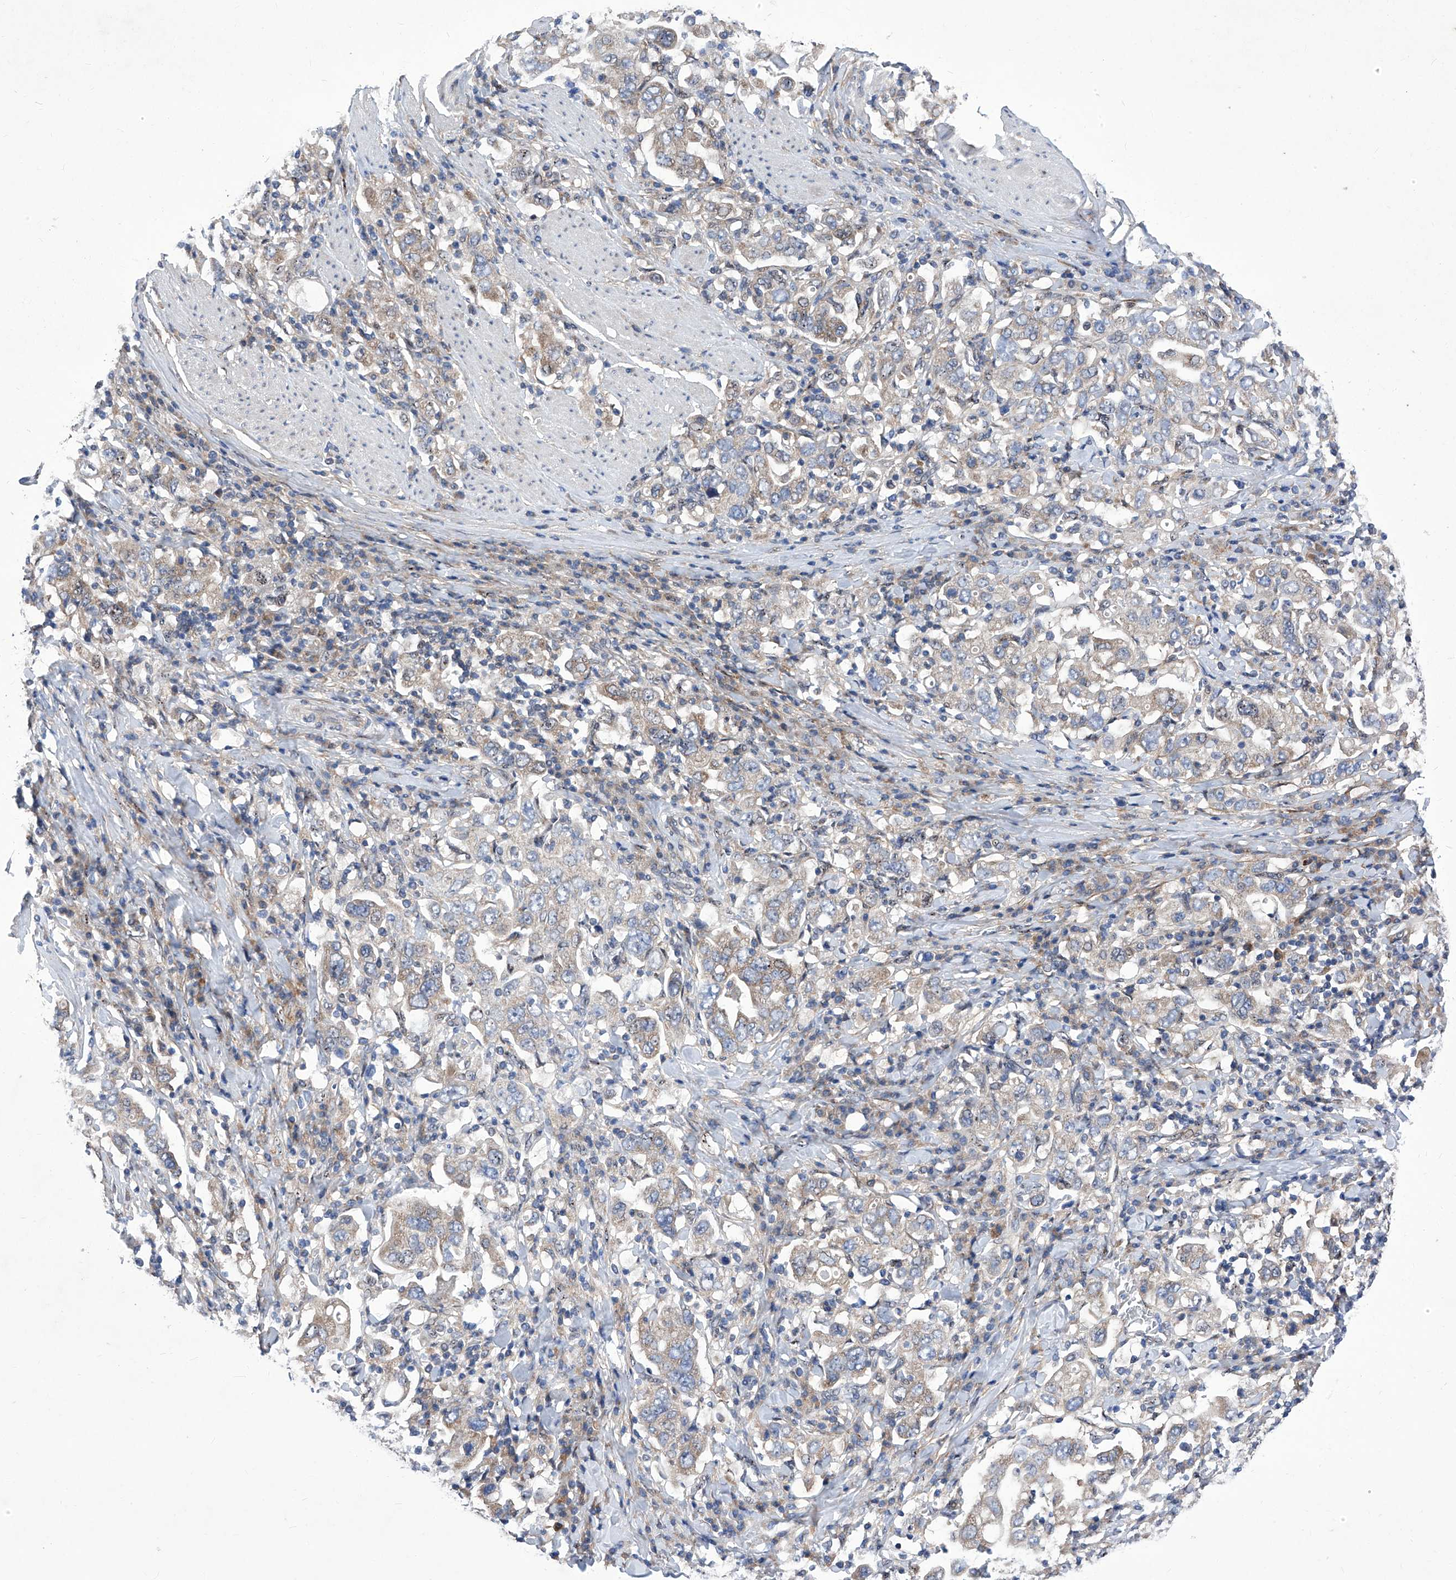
{"staining": {"intensity": "weak", "quantity": "25%-75%", "location": "cytoplasmic/membranous"}, "tissue": "stomach cancer", "cell_type": "Tumor cells", "image_type": "cancer", "snomed": [{"axis": "morphology", "description": "Adenocarcinoma, NOS"}, {"axis": "topography", "description": "Stomach, upper"}], "caption": "The photomicrograph demonstrates staining of stomach cancer (adenocarcinoma), revealing weak cytoplasmic/membranous protein staining (brown color) within tumor cells.", "gene": "KTI12", "patient": {"sex": "male", "age": 62}}